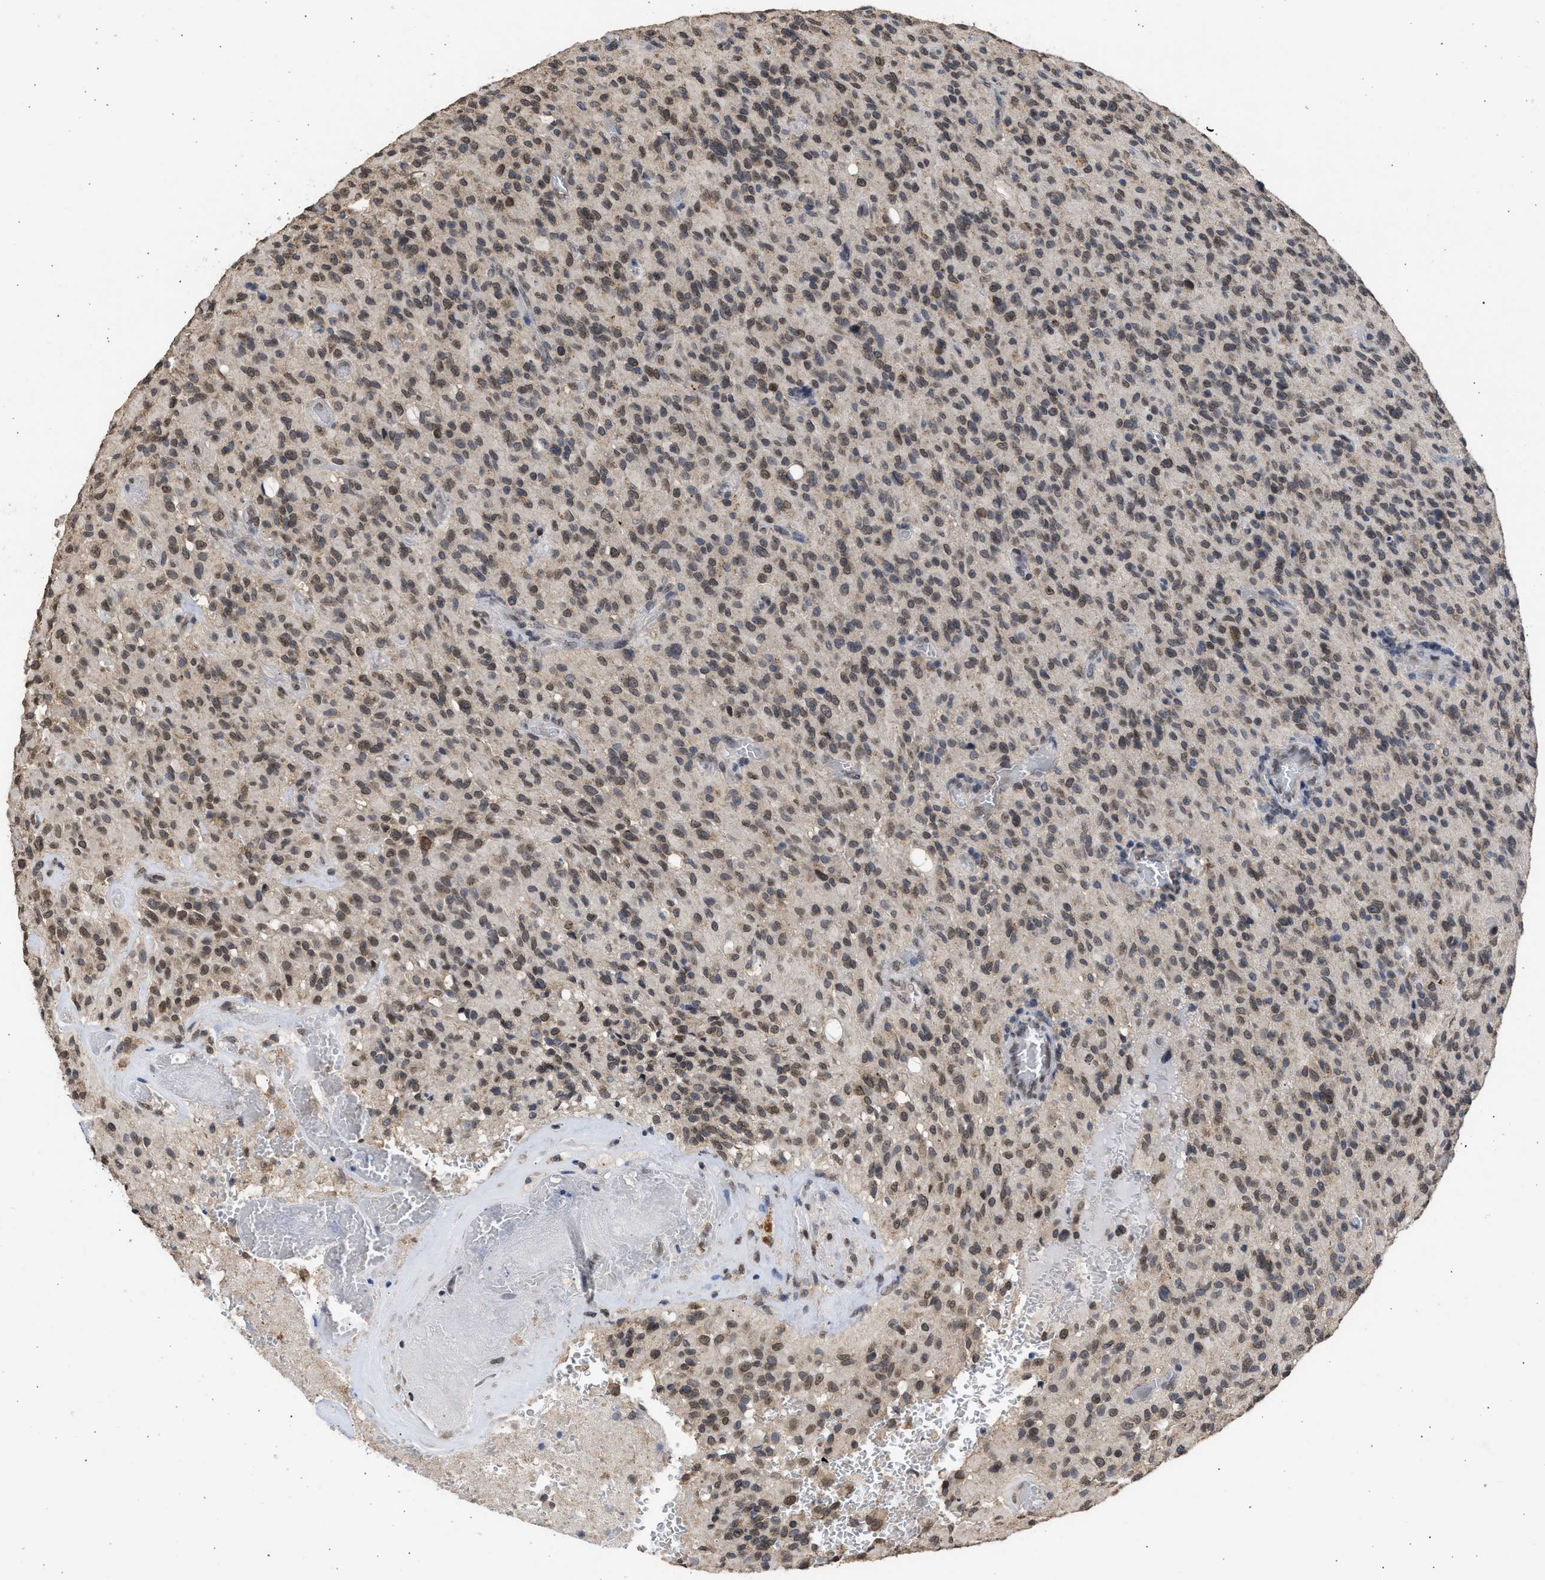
{"staining": {"intensity": "weak", "quantity": "<25%", "location": "cytoplasmic/membranous,nuclear"}, "tissue": "glioma", "cell_type": "Tumor cells", "image_type": "cancer", "snomed": [{"axis": "morphology", "description": "Glioma, malignant, High grade"}, {"axis": "topography", "description": "Brain"}], "caption": "Tumor cells are negative for protein expression in human glioma. The staining is performed using DAB brown chromogen with nuclei counter-stained in using hematoxylin.", "gene": "NUP35", "patient": {"sex": "male", "age": 71}}